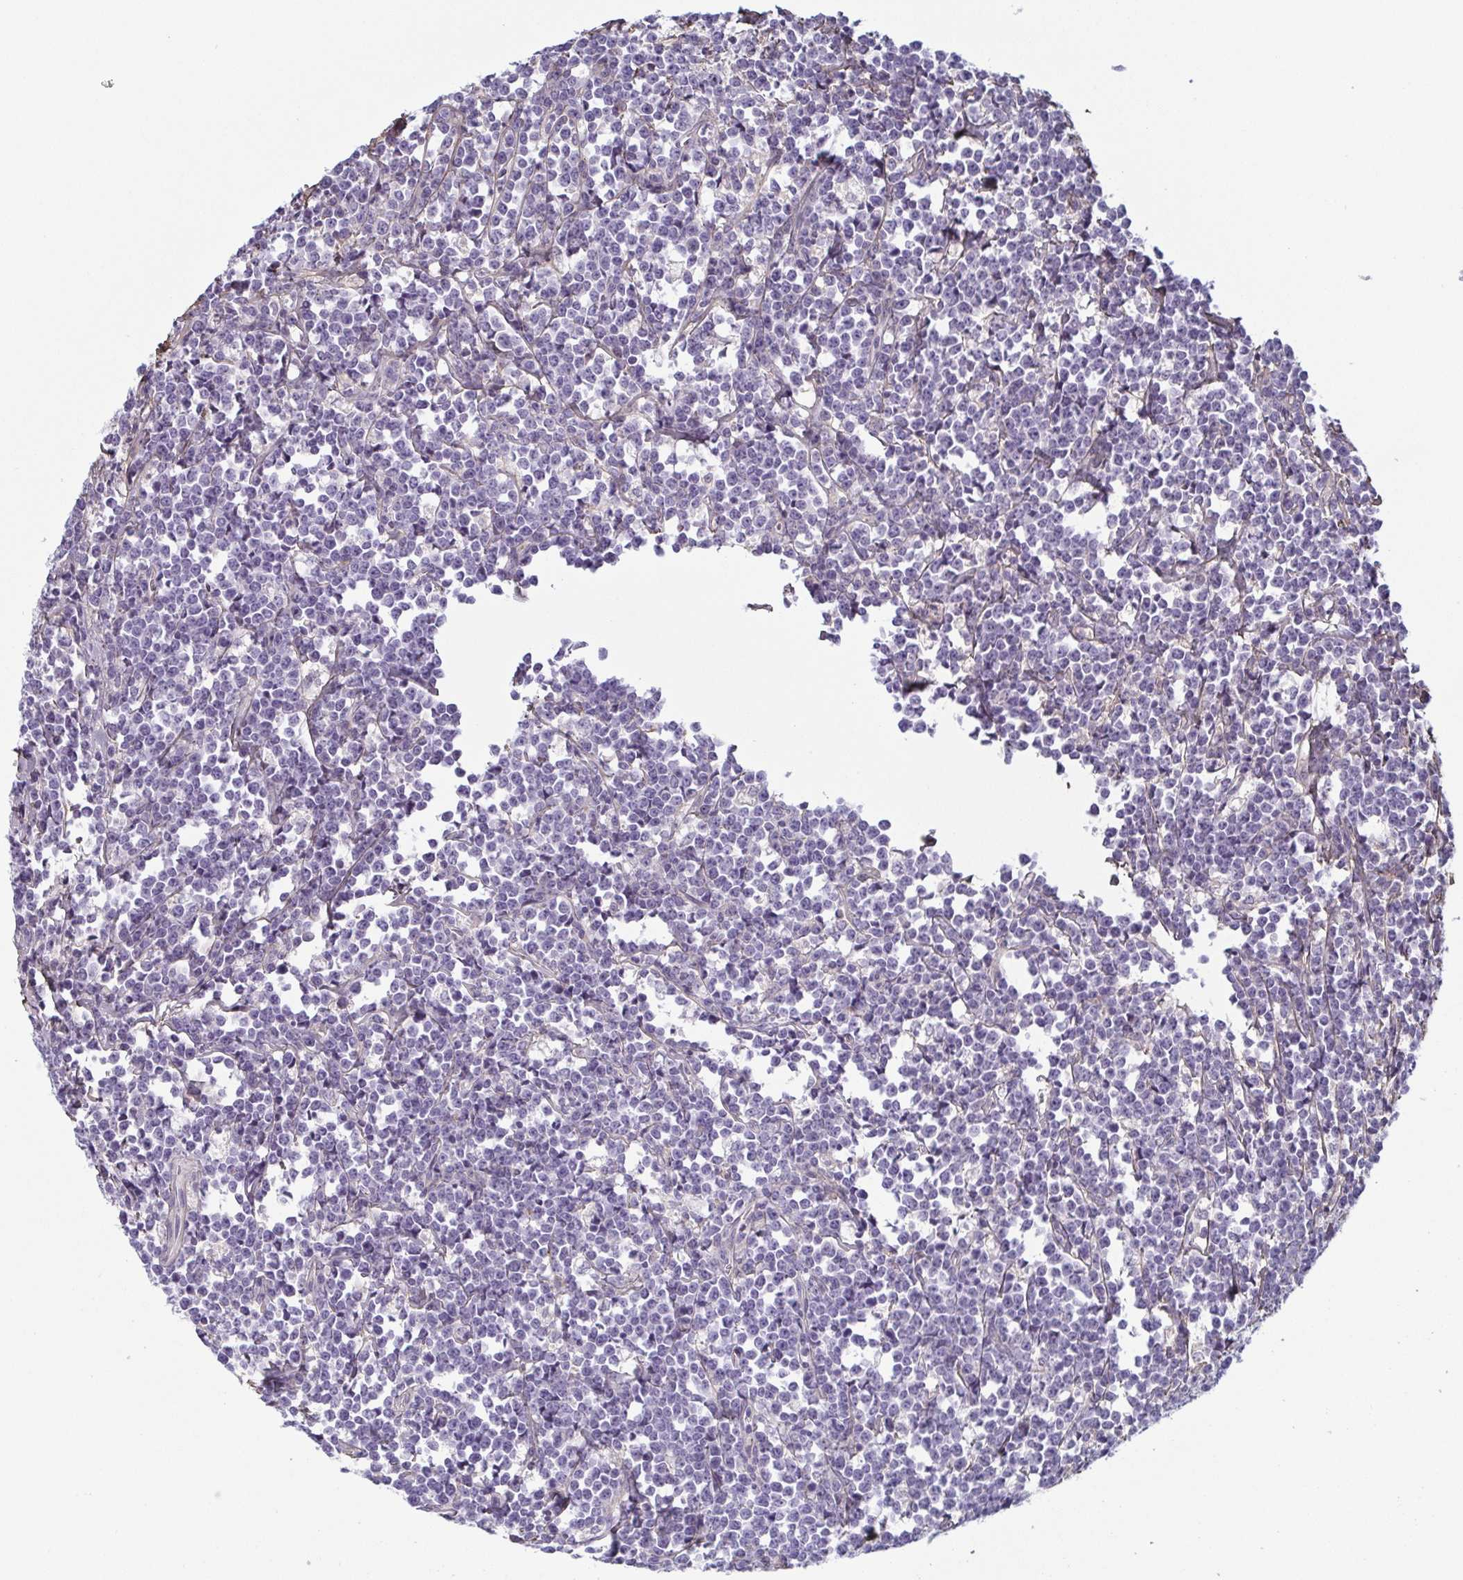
{"staining": {"intensity": "negative", "quantity": "none", "location": "none"}, "tissue": "lymphoma", "cell_type": "Tumor cells", "image_type": "cancer", "snomed": [{"axis": "morphology", "description": "Malignant lymphoma, non-Hodgkin's type, High grade"}, {"axis": "topography", "description": "Small intestine"}], "caption": "DAB (3,3'-diaminobenzidine) immunohistochemical staining of human high-grade malignant lymphoma, non-Hodgkin's type exhibits no significant expression in tumor cells.", "gene": "ECM1", "patient": {"sex": "female", "age": 56}}